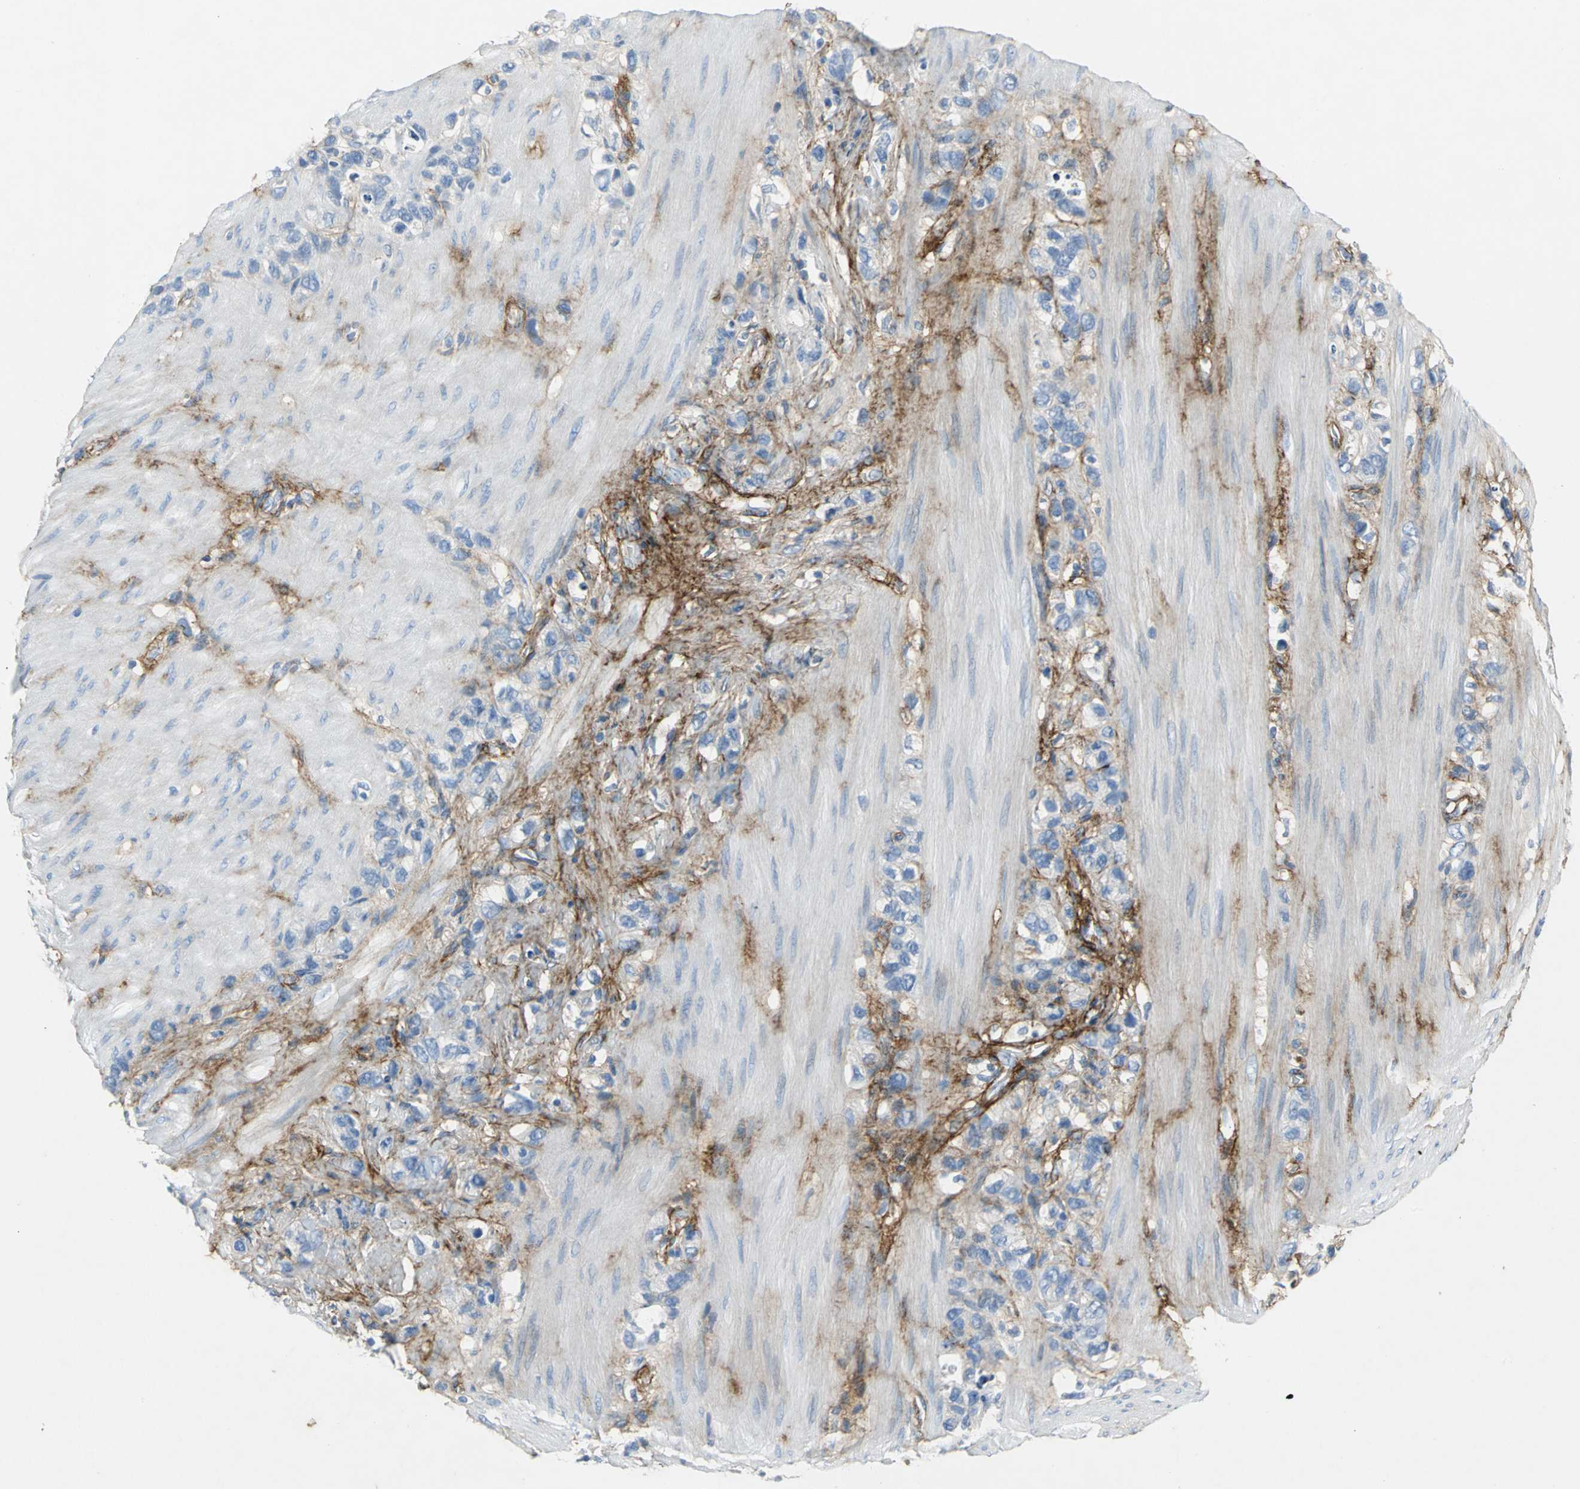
{"staining": {"intensity": "negative", "quantity": "none", "location": "none"}, "tissue": "stomach cancer", "cell_type": "Tumor cells", "image_type": "cancer", "snomed": [{"axis": "morphology", "description": "Normal tissue, NOS"}, {"axis": "morphology", "description": "Adenocarcinoma, NOS"}, {"axis": "morphology", "description": "Adenocarcinoma, High grade"}, {"axis": "topography", "description": "Stomach, upper"}, {"axis": "topography", "description": "Stomach"}], "caption": "This histopathology image is of stomach adenocarcinoma stained with immunohistochemistry (IHC) to label a protein in brown with the nuclei are counter-stained blue. There is no positivity in tumor cells. (Stains: DAB IHC with hematoxylin counter stain, Microscopy: brightfield microscopy at high magnification).", "gene": "EFNB3", "patient": {"sex": "female", "age": 65}}